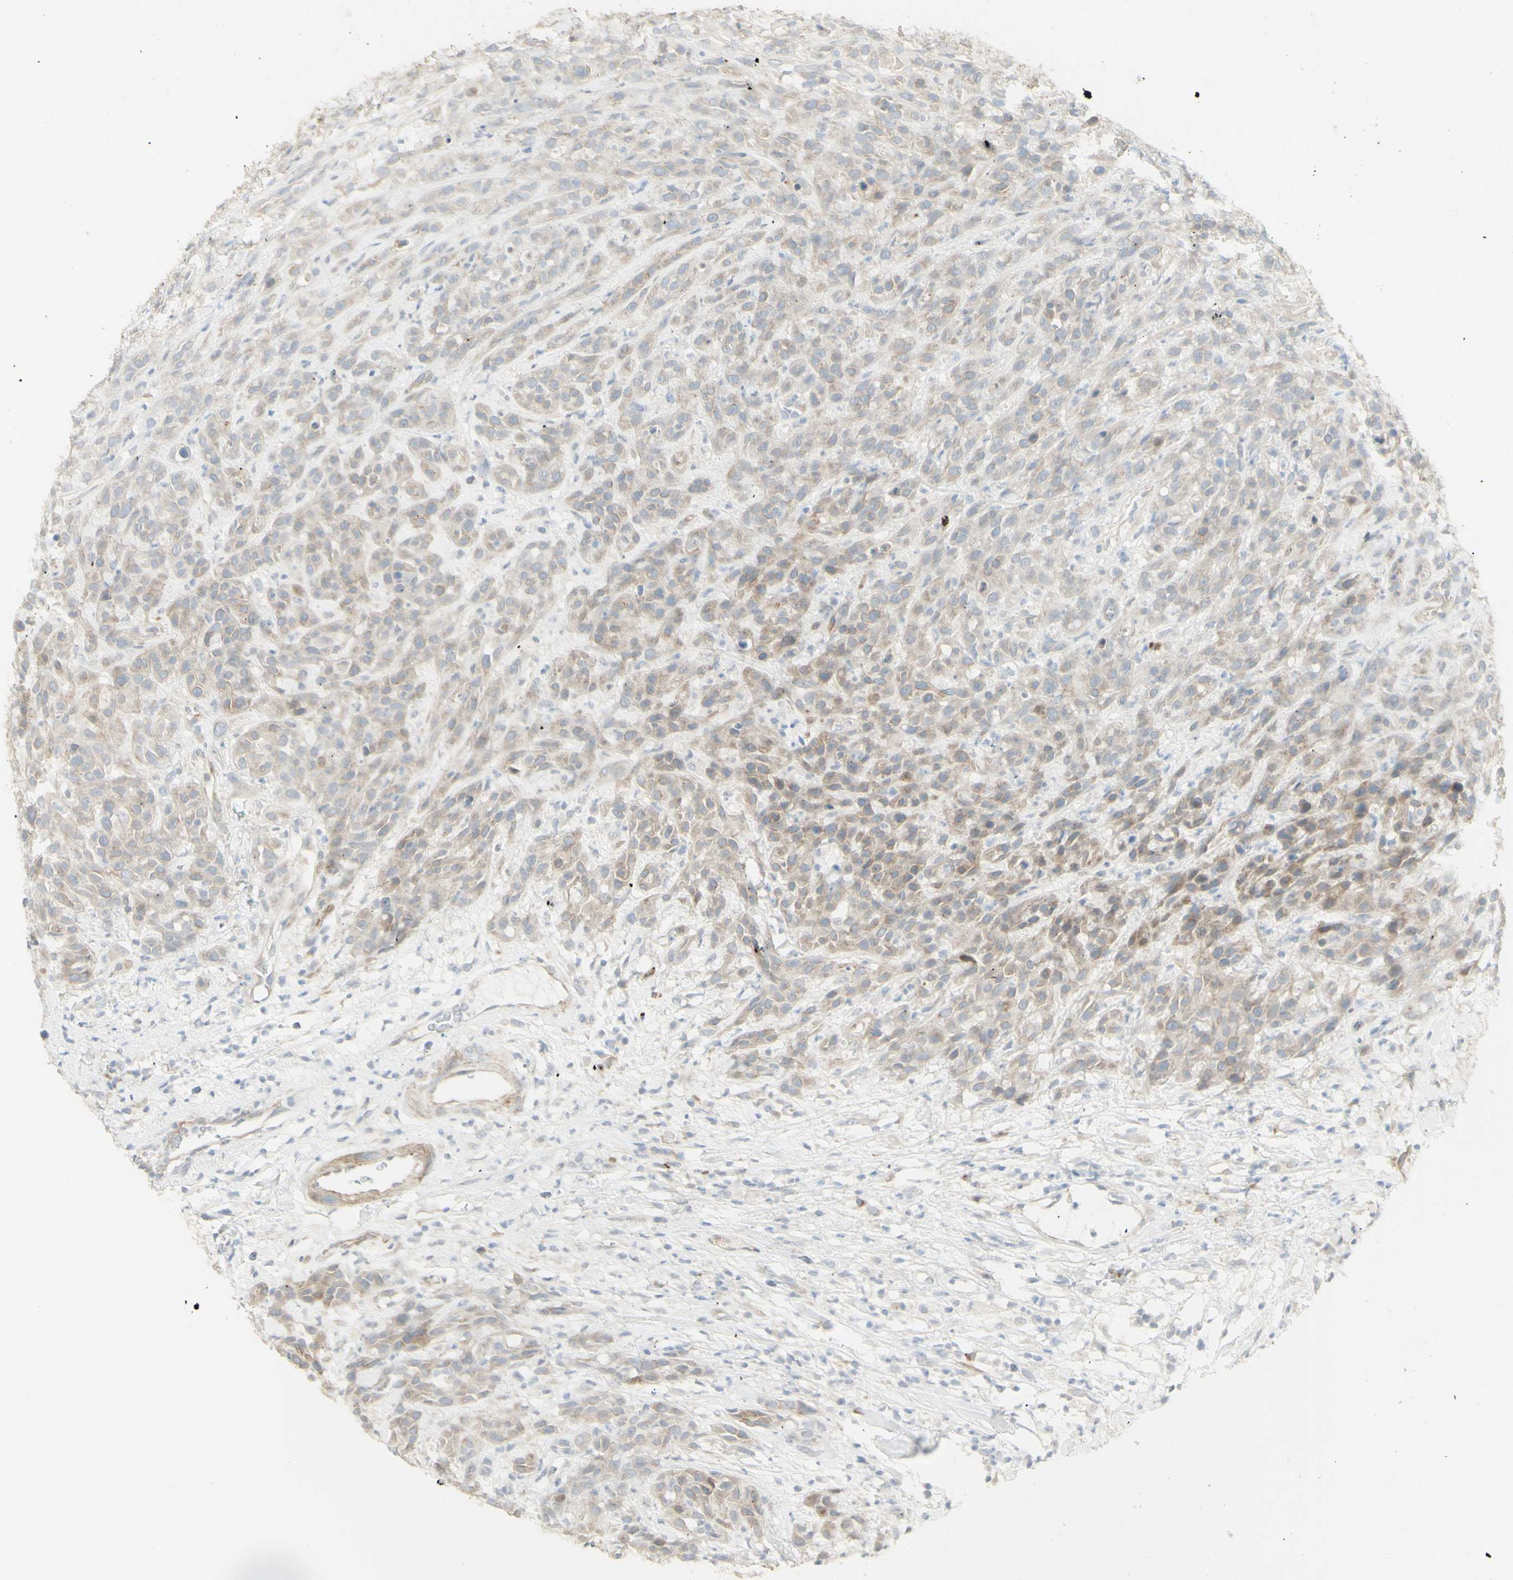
{"staining": {"intensity": "moderate", "quantity": "25%-75%", "location": "cytoplasmic/membranous"}, "tissue": "head and neck cancer", "cell_type": "Tumor cells", "image_type": "cancer", "snomed": [{"axis": "morphology", "description": "Normal tissue, NOS"}, {"axis": "morphology", "description": "Squamous cell carcinoma, NOS"}, {"axis": "topography", "description": "Cartilage tissue"}, {"axis": "topography", "description": "Head-Neck"}], "caption": "Head and neck cancer stained for a protein (brown) shows moderate cytoplasmic/membranous positive staining in about 25%-75% of tumor cells.", "gene": "NDST4", "patient": {"sex": "male", "age": 62}}